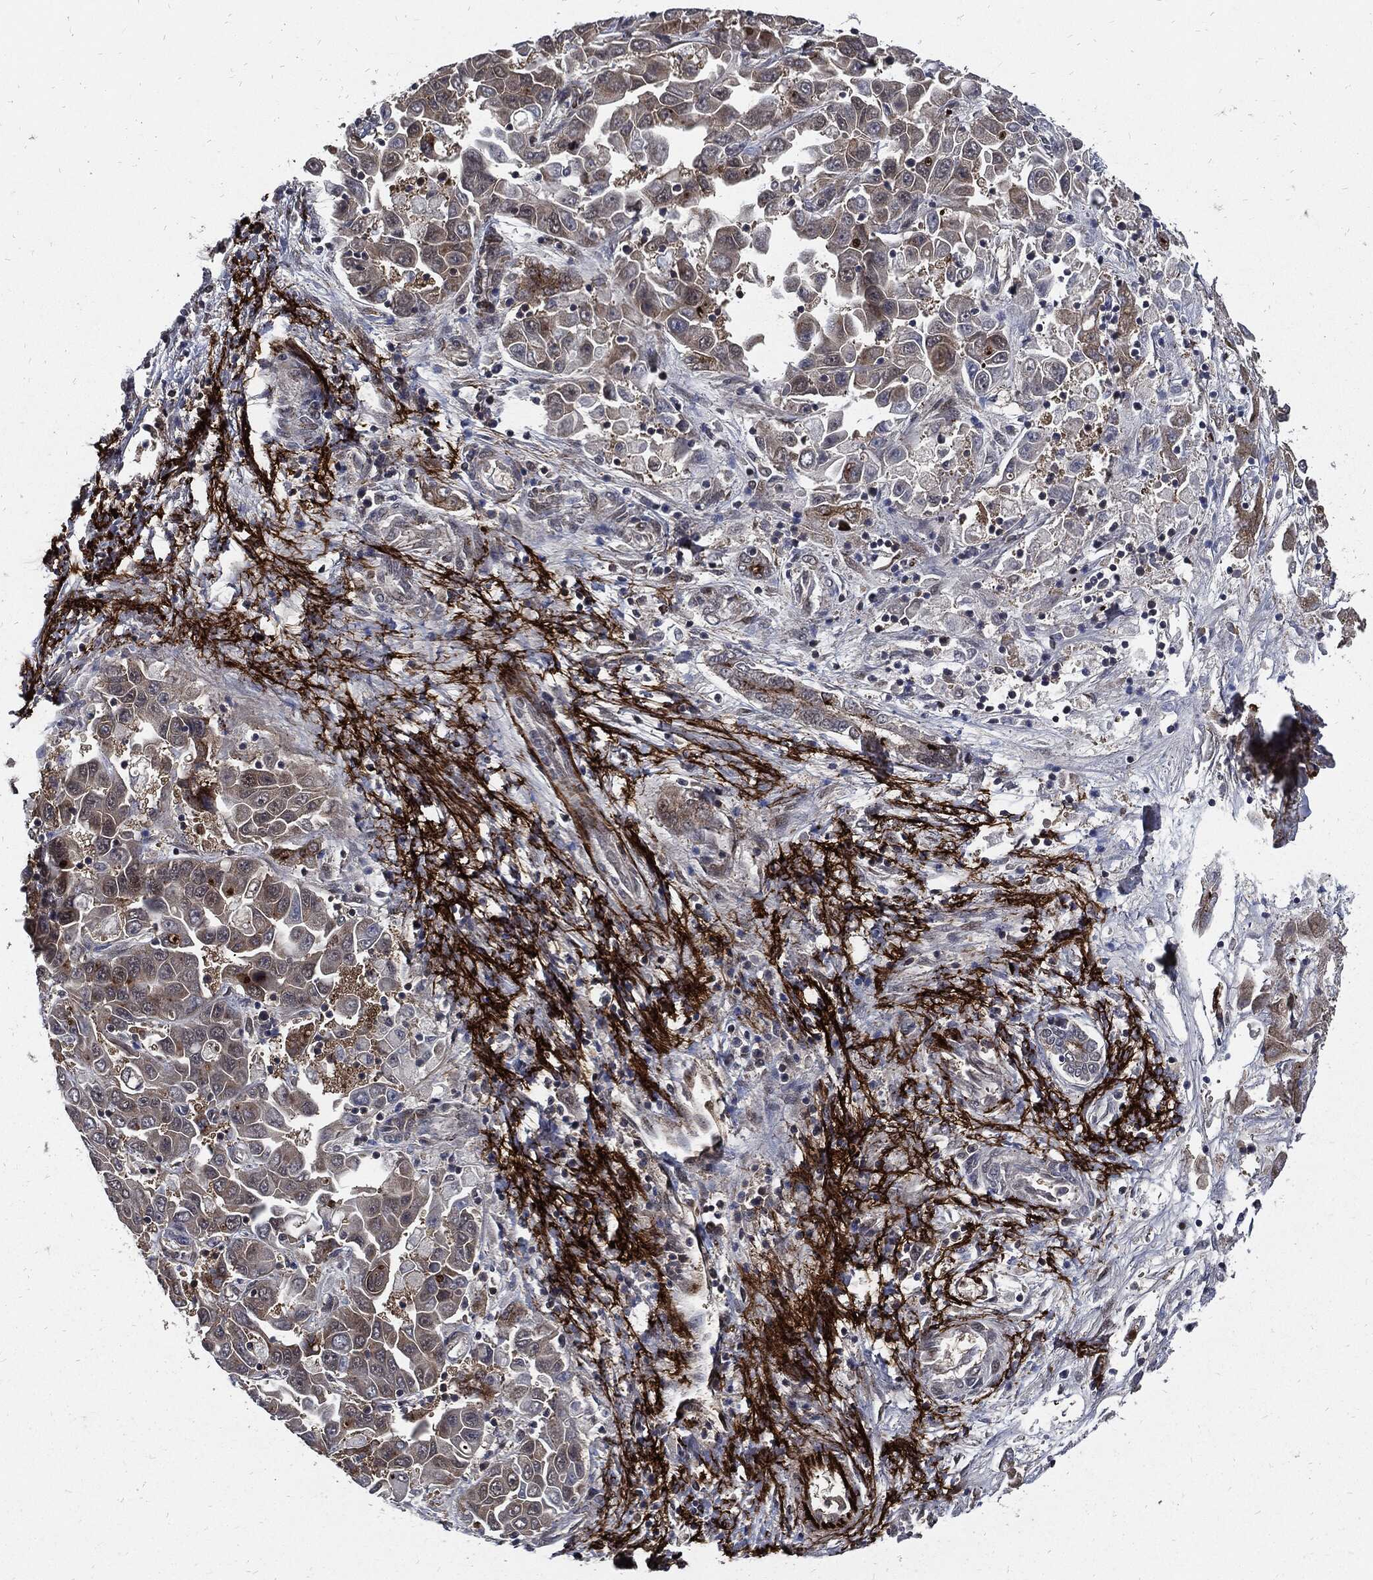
{"staining": {"intensity": "weak", "quantity": "25%-75%", "location": "cytoplasmic/membranous"}, "tissue": "liver cancer", "cell_type": "Tumor cells", "image_type": "cancer", "snomed": [{"axis": "morphology", "description": "Cholangiocarcinoma"}, {"axis": "topography", "description": "Liver"}], "caption": "Human liver cancer stained with a brown dye reveals weak cytoplasmic/membranous positive positivity in approximately 25%-75% of tumor cells.", "gene": "CLU", "patient": {"sex": "female", "age": 52}}